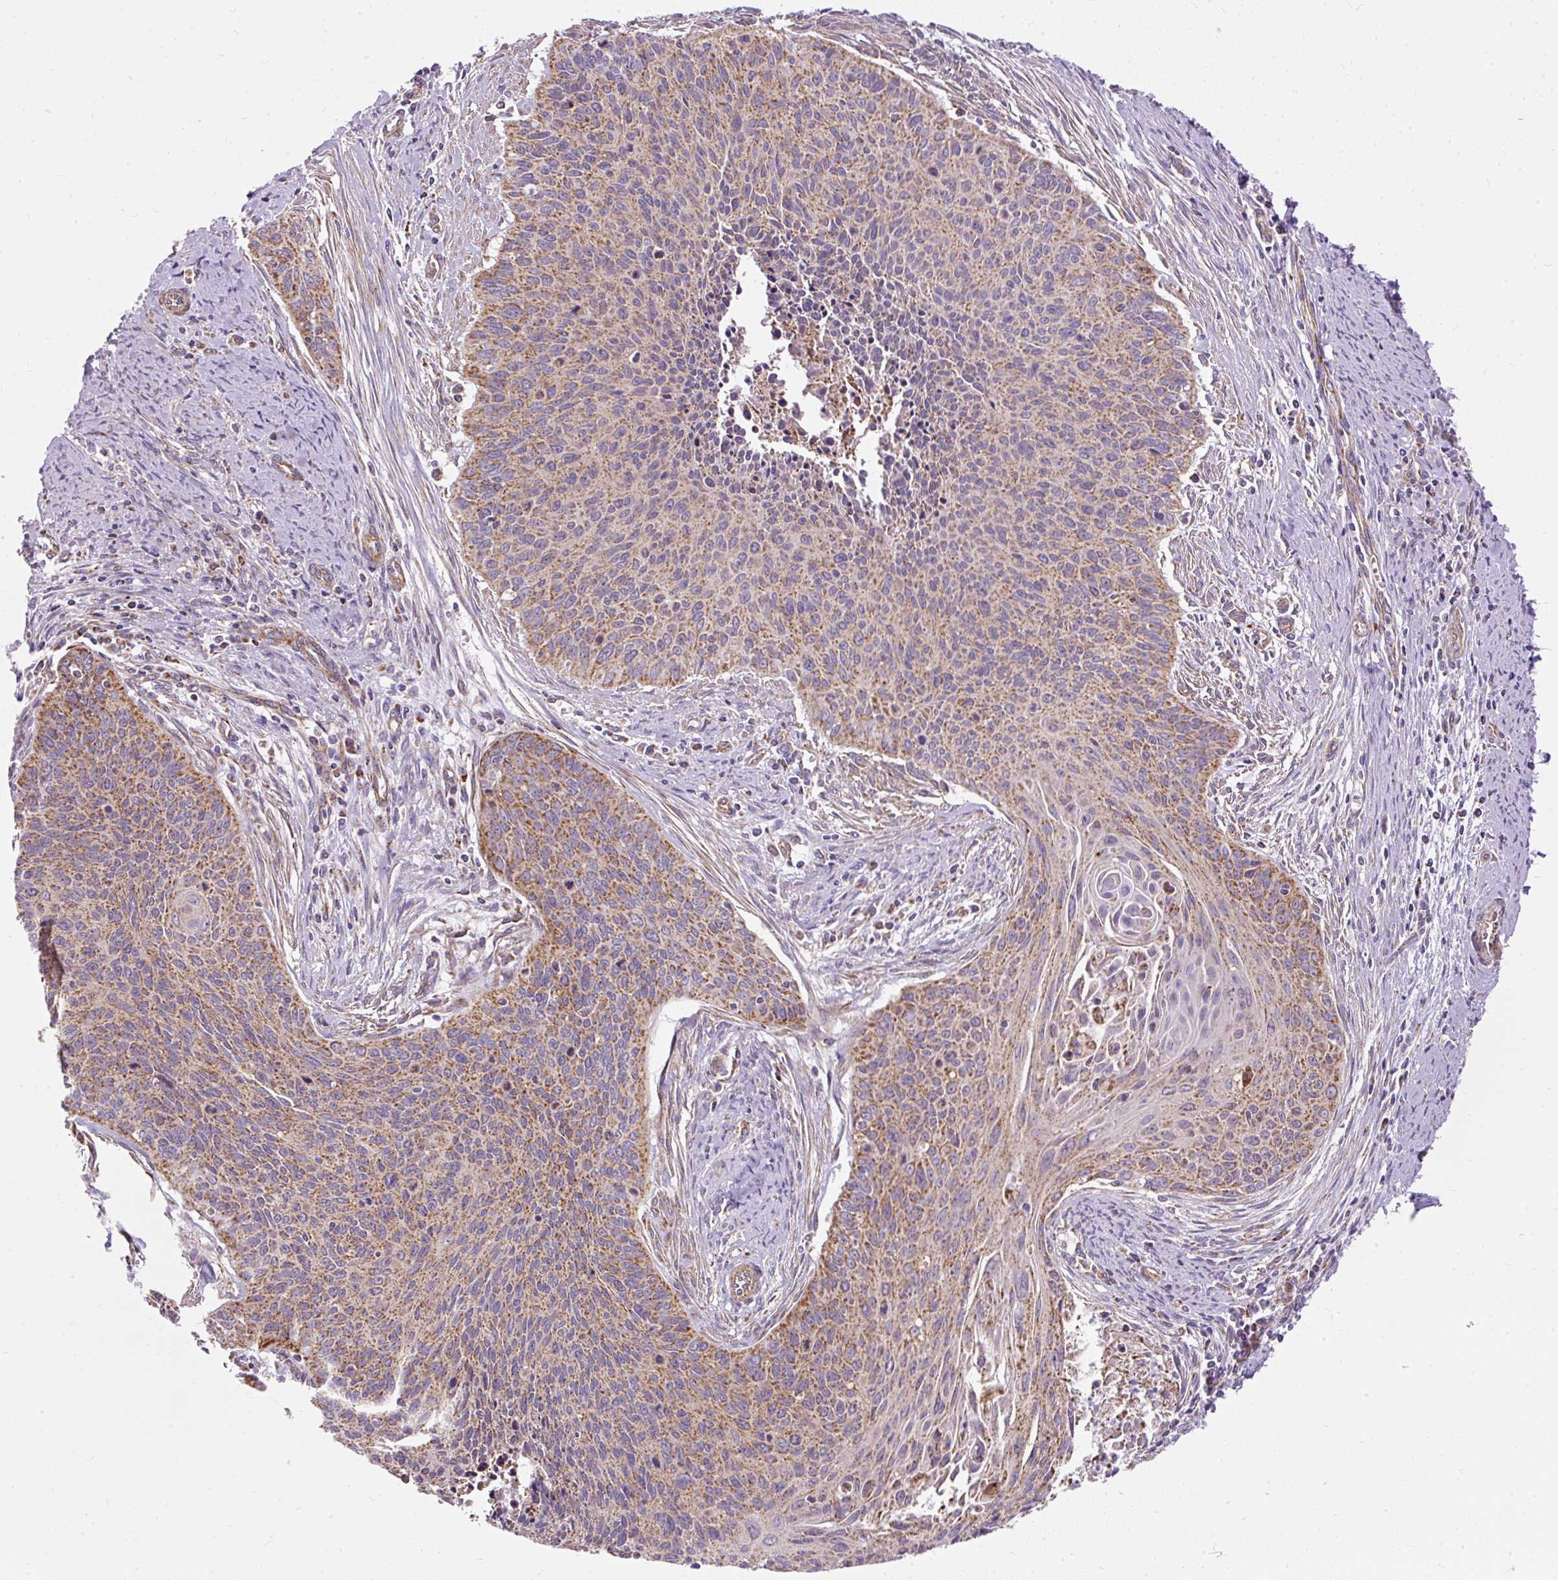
{"staining": {"intensity": "moderate", "quantity": ">75%", "location": "cytoplasmic/membranous"}, "tissue": "cervical cancer", "cell_type": "Tumor cells", "image_type": "cancer", "snomed": [{"axis": "morphology", "description": "Squamous cell carcinoma, NOS"}, {"axis": "topography", "description": "Cervix"}], "caption": "Human cervical squamous cell carcinoma stained for a protein (brown) reveals moderate cytoplasmic/membranous positive expression in about >75% of tumor cells.", "gene": "CEP290", "patient": {"sex": "female", "age": 55}}